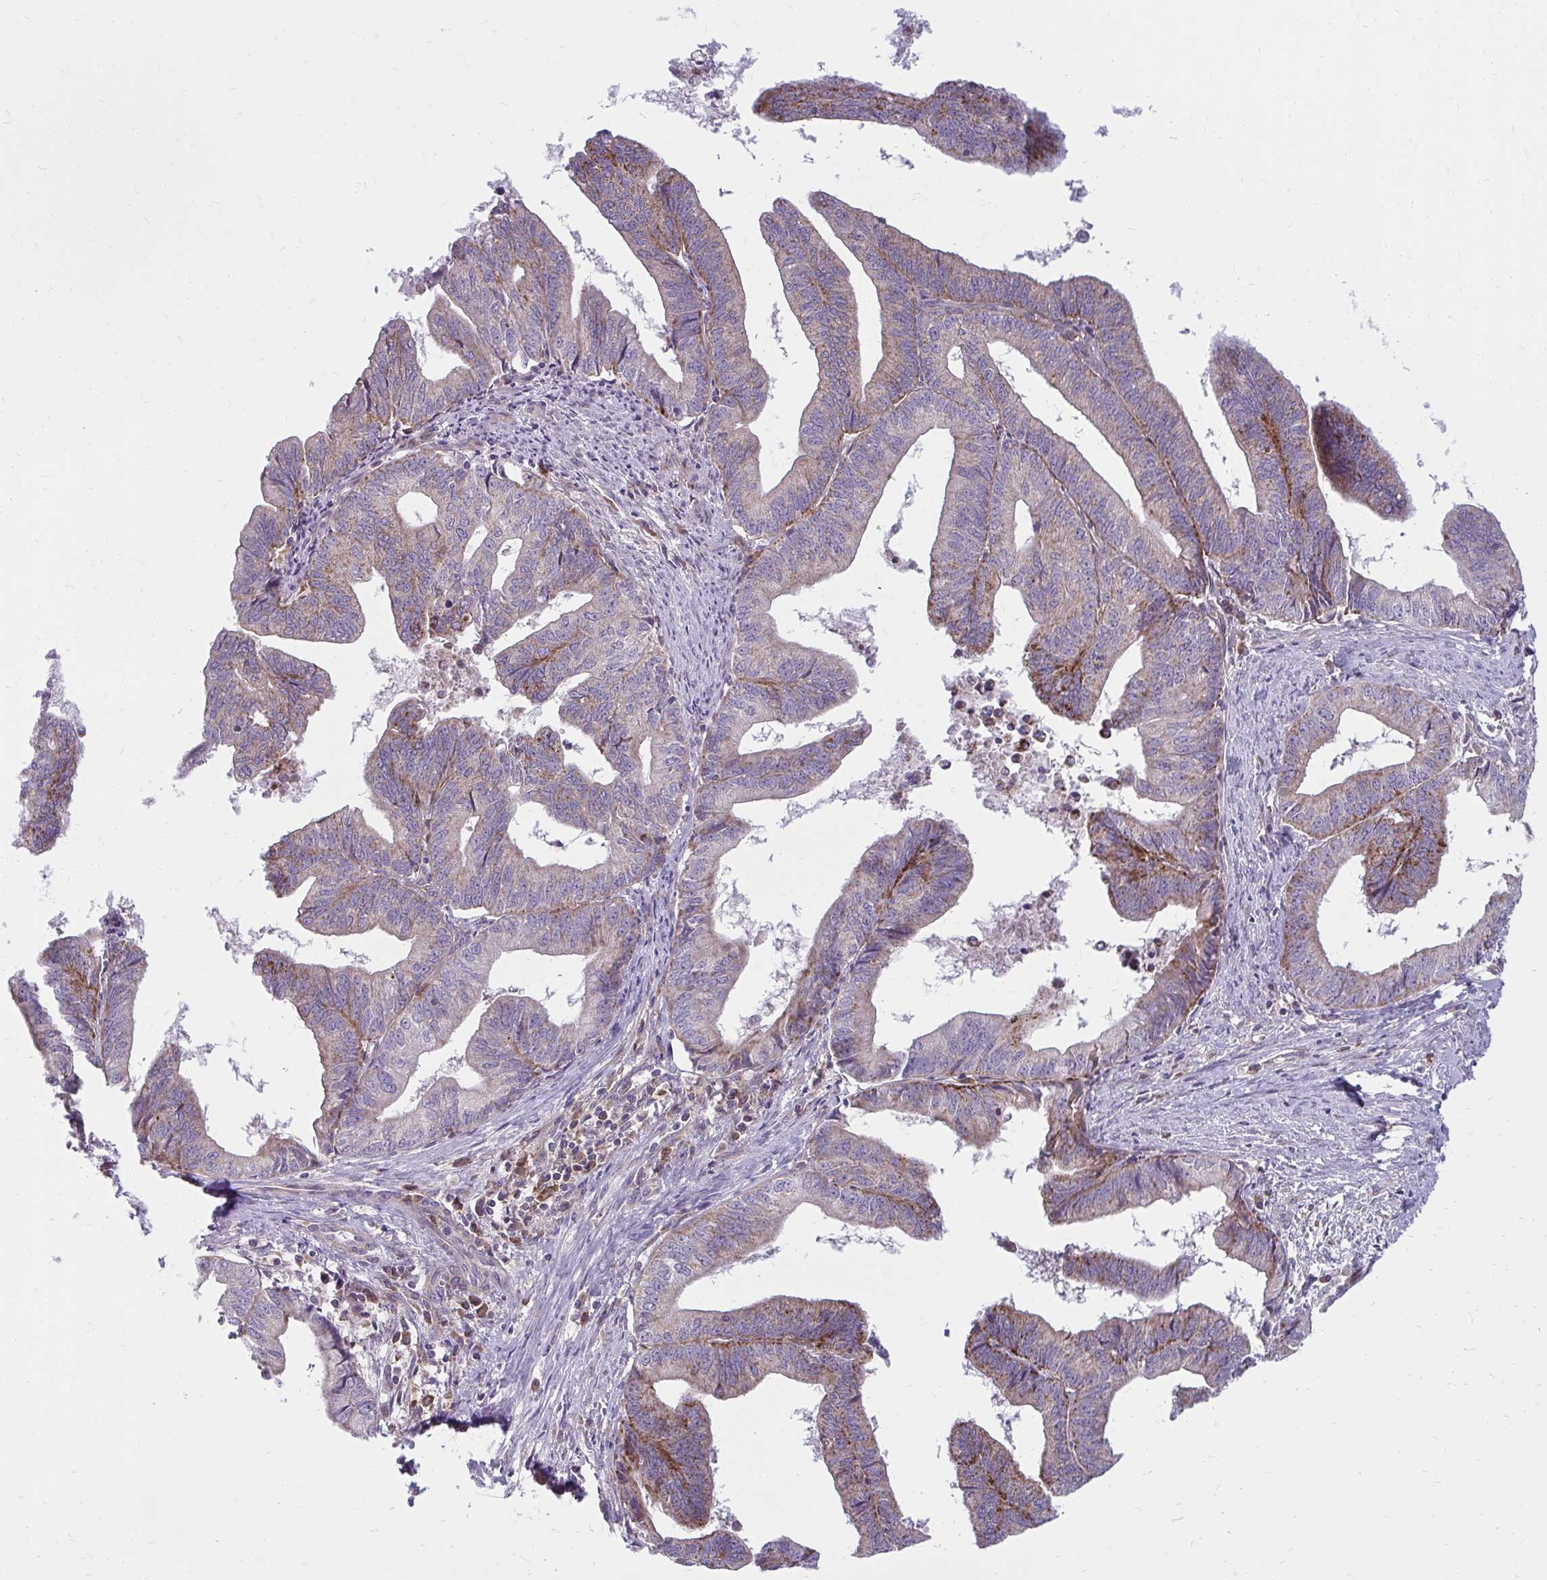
{"staining": {"intensity": "weak", "quantity": "<25%", "location": "cytoplasmic/membranous"}, "tissue": "endometrial cancer", "cell_type": "Tumor cells", "image_type": "cancer", "snomed": [{"axis": "morphology", "description": "Adenocarcinoma, NOS"}, {"axis": "topography", "description": "Endometrium"}], "caption": "DAB immunohistochemical staining of endometrial adenocarcinoma displays no significant positivity in tumor cells.", "gene": "ASAP1", "patient": {"sex": "female", "age": 65}}